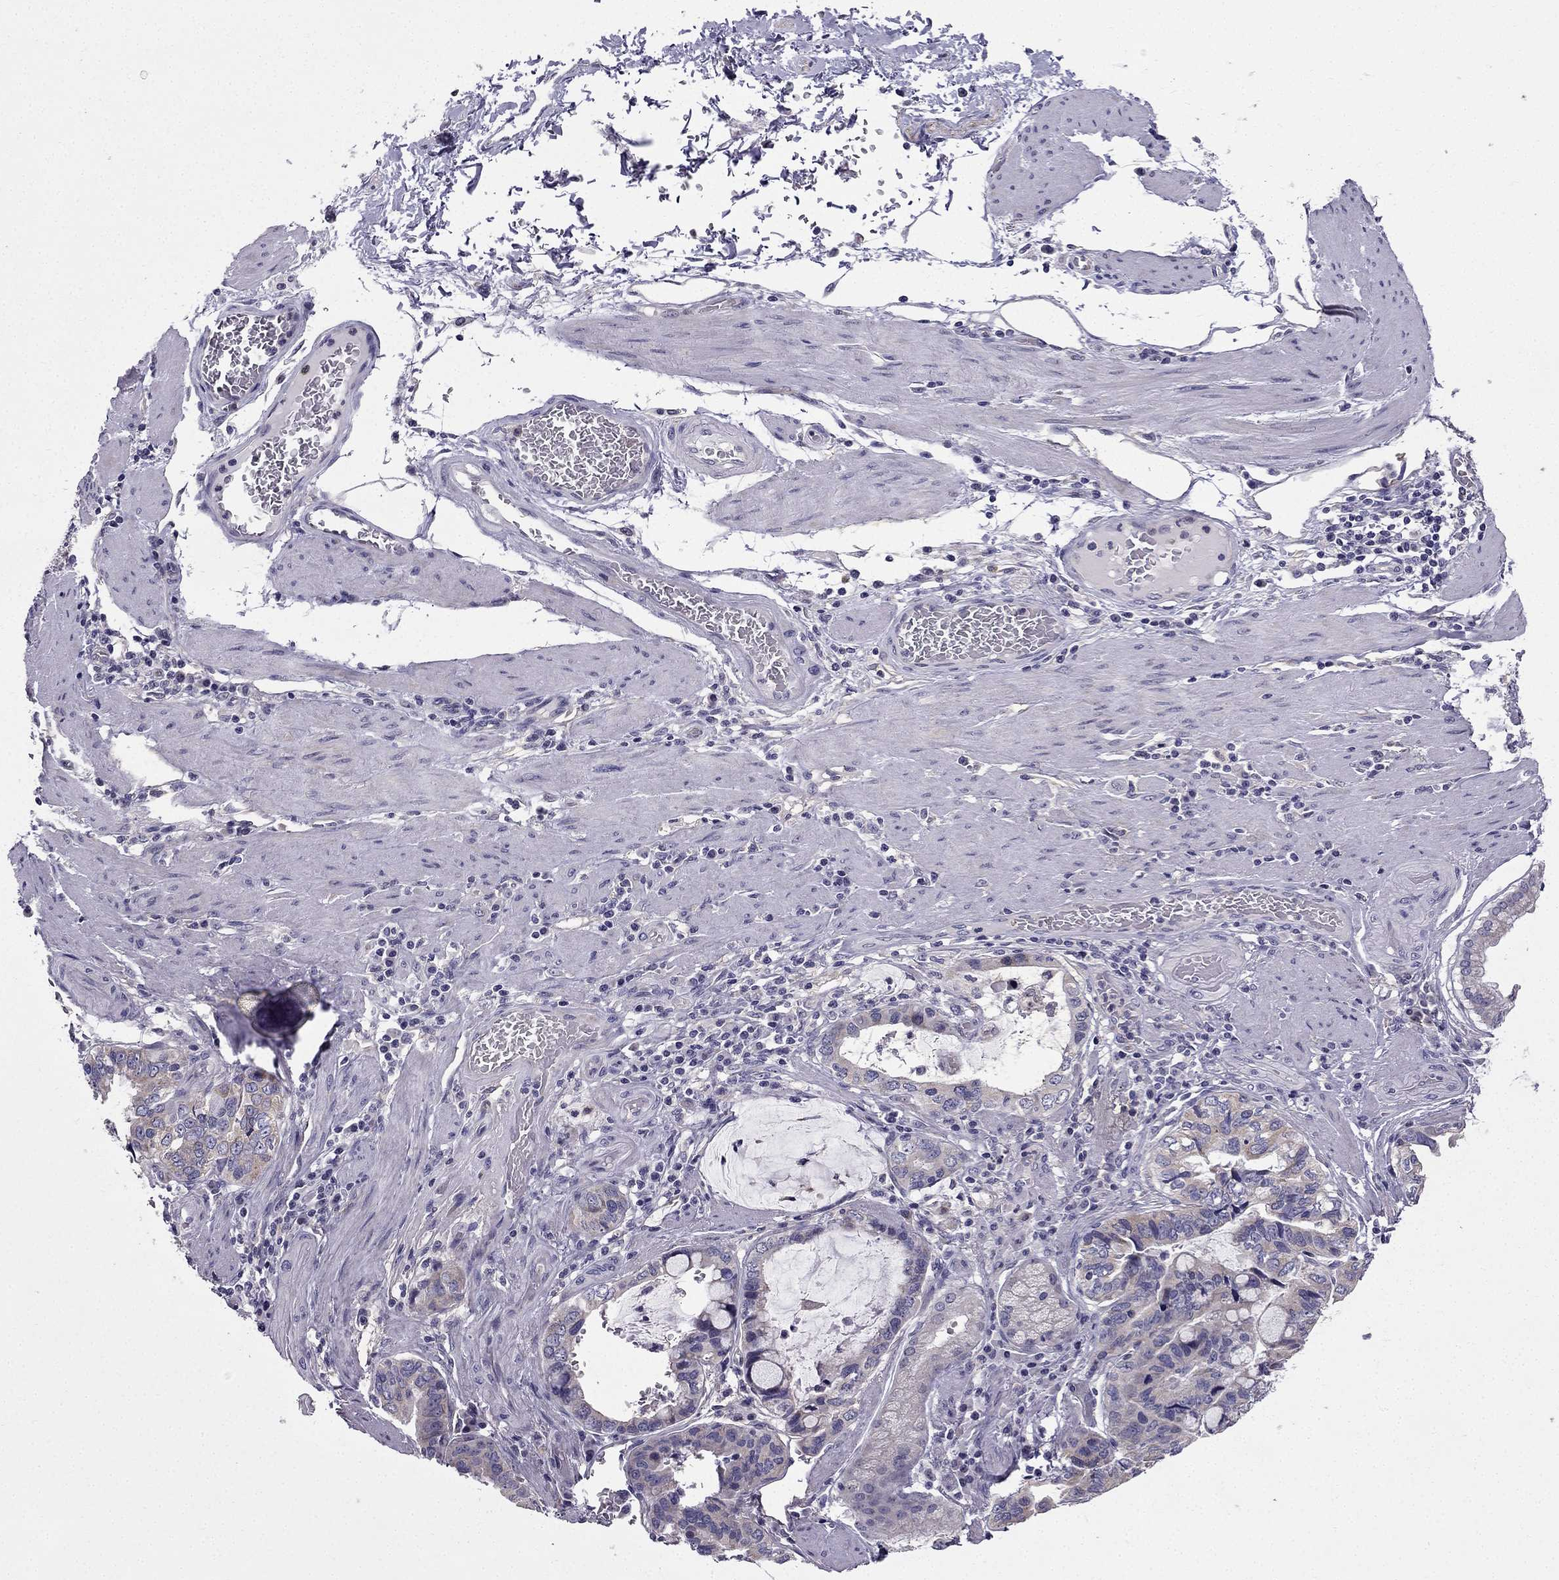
{"staining": {"intensity": "weak", "quantity": ">75%", "location": "cytoplasmic/membranous"}, "tissue": "stomach cancer", "cell_type": "Tumor cells", "image_type": "cancer", "snomed": [{"axis": "morphology", "description": "Adenocarcinoma, NOS"}, {"axis": "topography", "description": "Stomach, lower"}], "caption": "Protein analysis of adenocarcinoma (stomach) tissue exhibits weak cytoplasmic/membranous staining in about >75% of tumor cells.", "gene": "SLC6A2", "patient": {"sex": "female", "age": 76}}